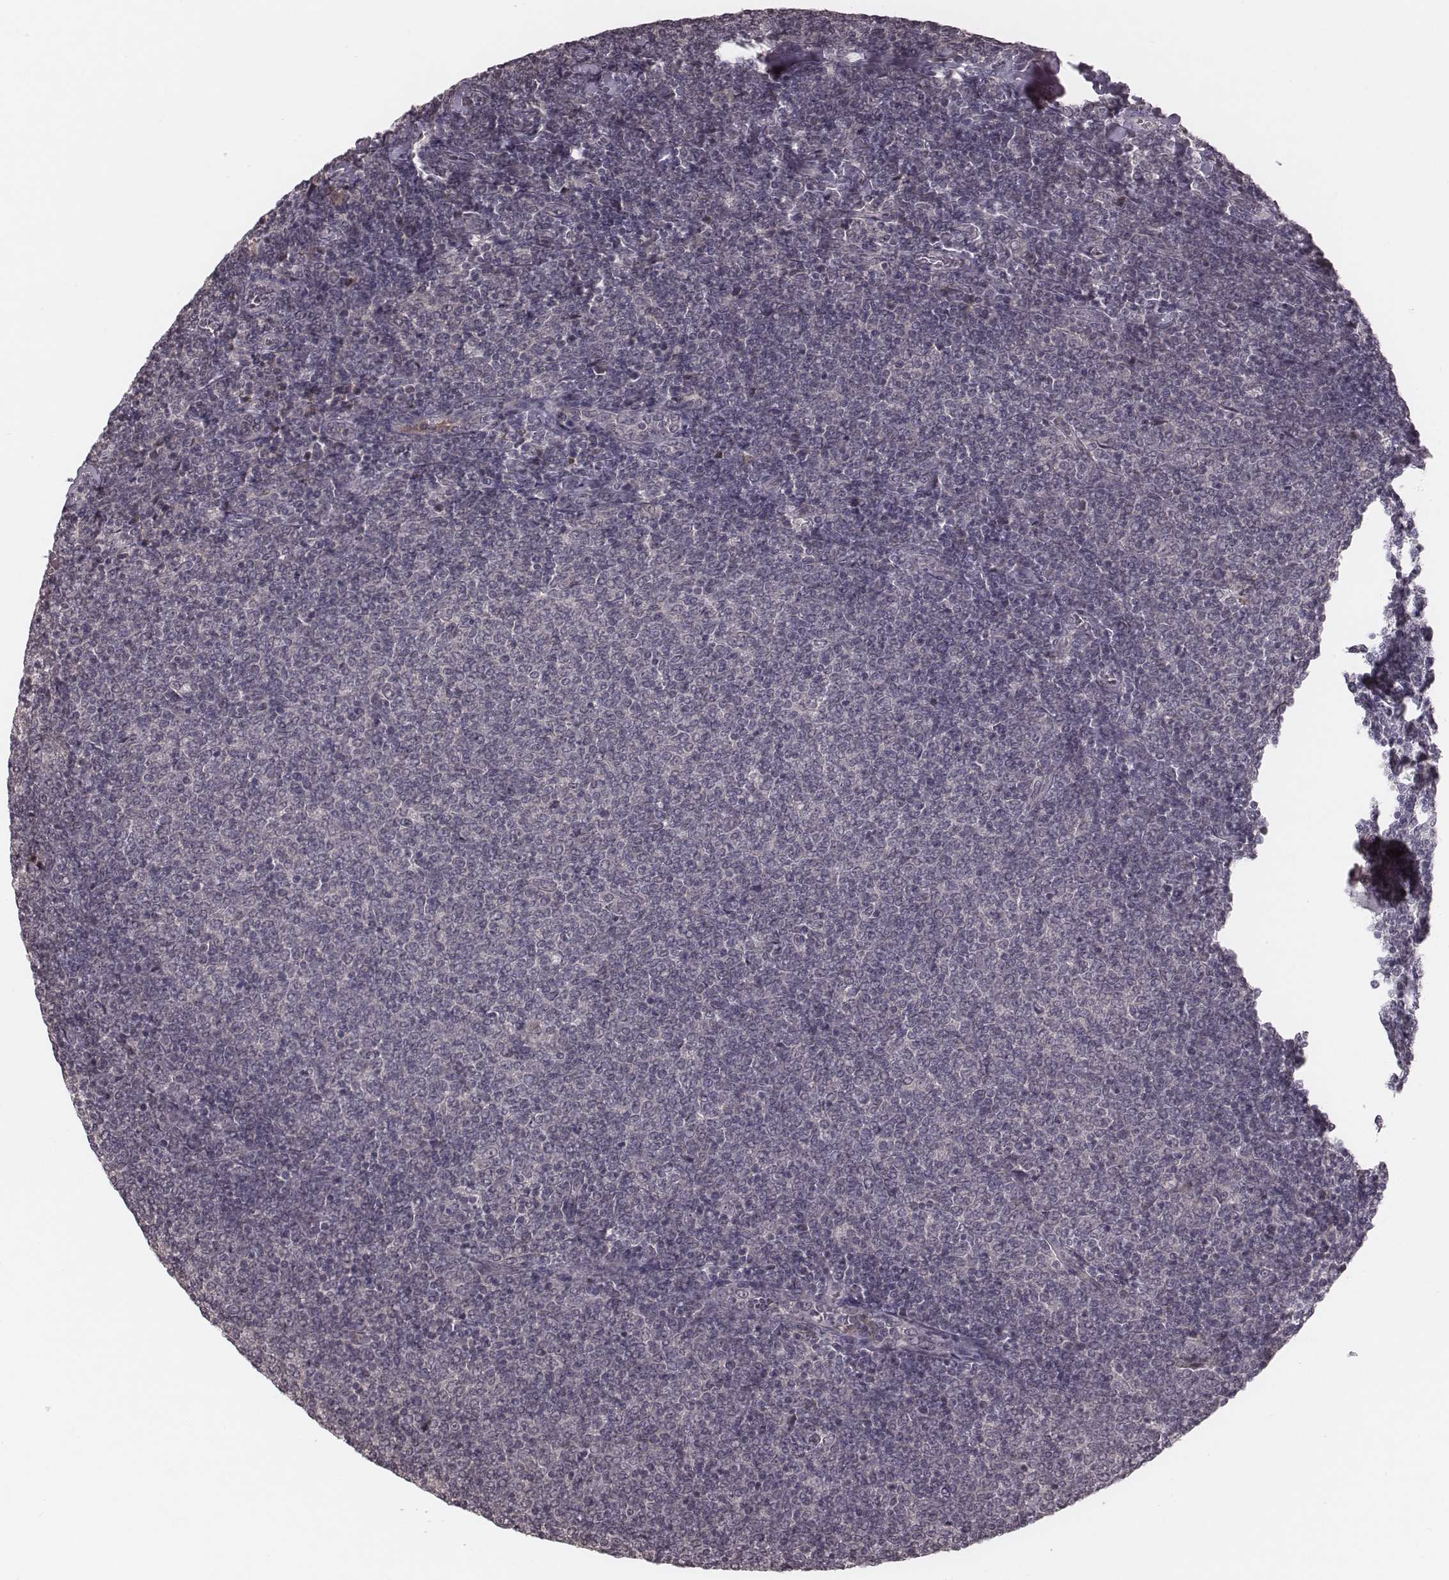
{"staining": {"intensity": "negative", "quantity": "none", "location": "none"}, "tissue": "lymphoma", "cell_type": "Tumor cells", "image_type": "cancer", "snomed": [{"axis": "morphology", "description": "Malignant lymphoma, non-Hodgkin's type, Low grade"}, {"axis": "topography", "description": "Lymph node"}], "caption": "Immunohistochemical staining of lymphoma displays no significant expression in tumor cells.", "gene": "IL5", "patient": {"sex": "male", "age": 52}}